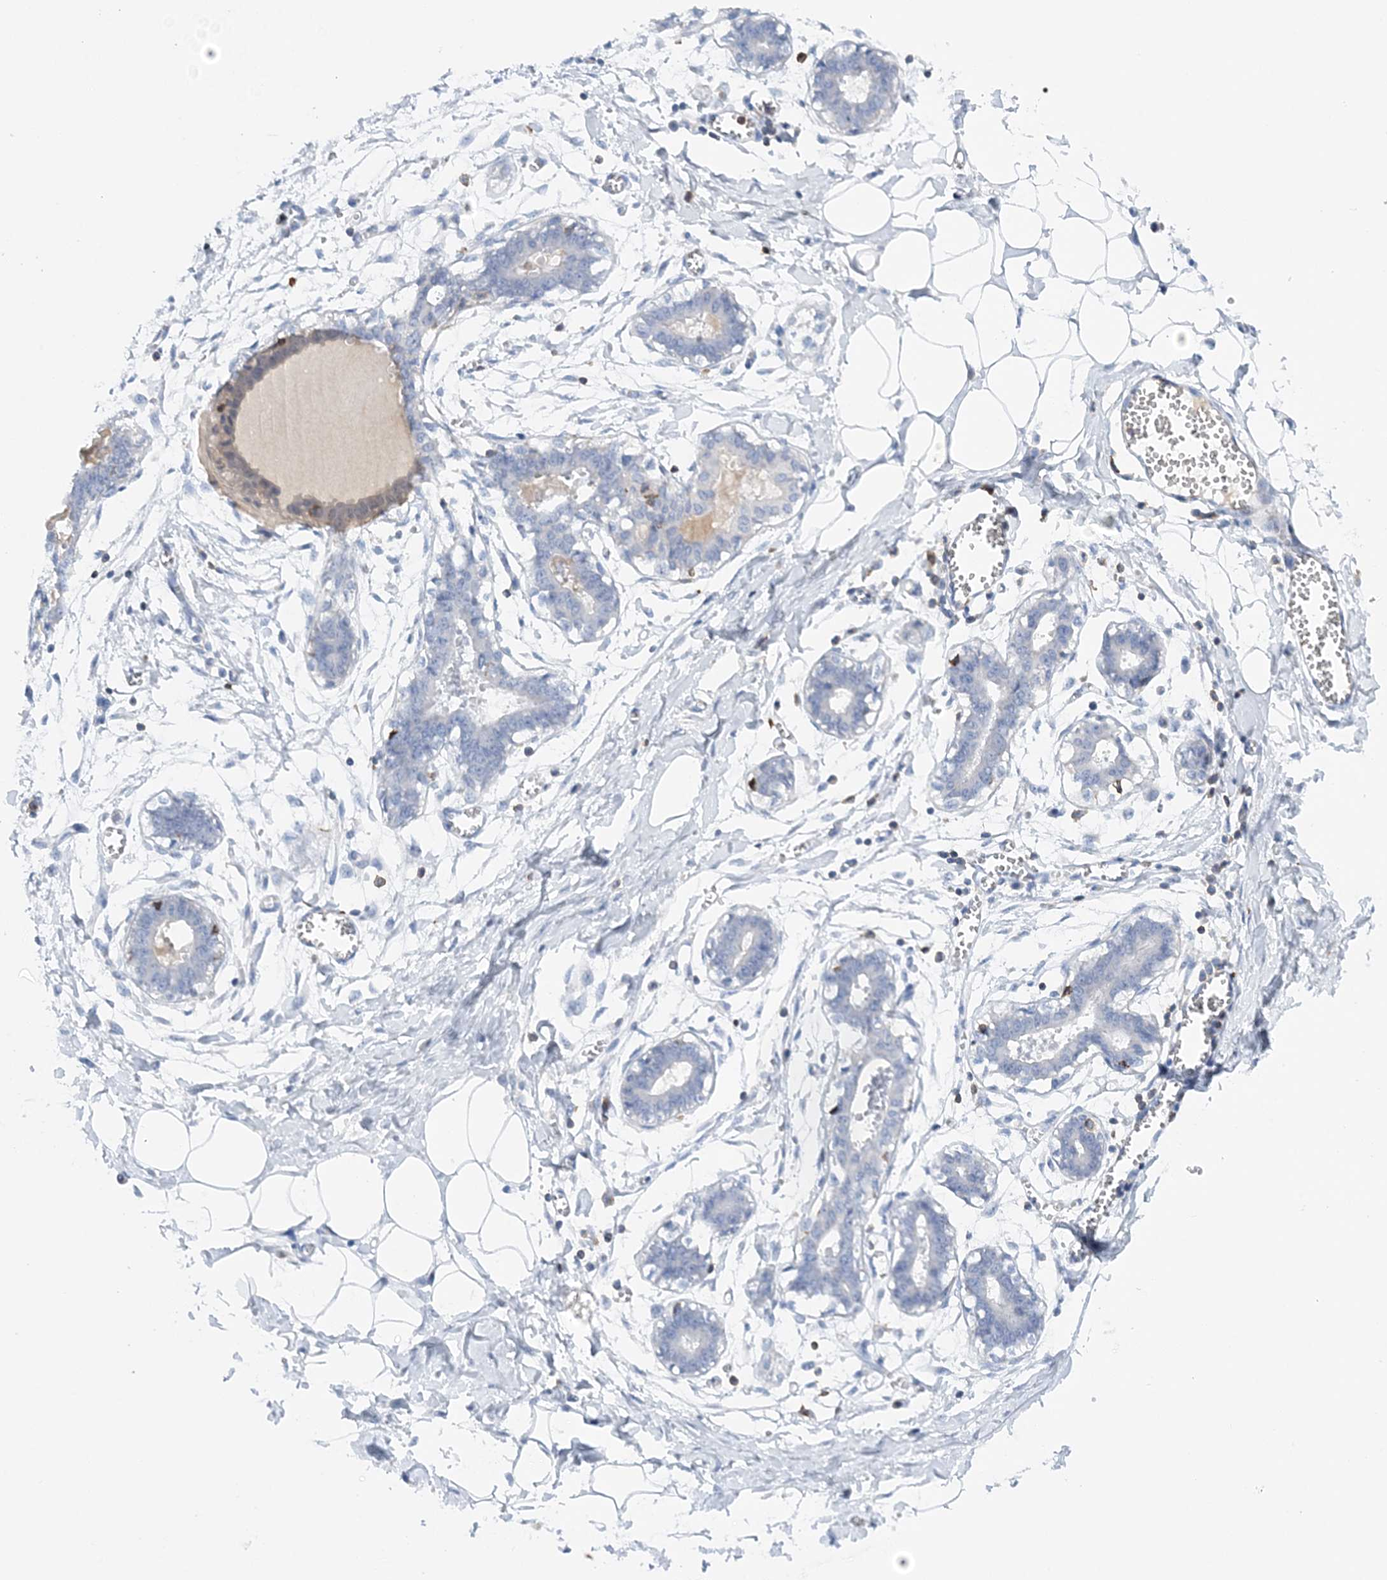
{"staining": {"intensity": "negative", "quantity": "none", "location": "none"}, "tissue": "breast", "cell_type": "Adipocytes", "image_type": "normal", "snomed": [{"axis": "morphology", "description": "Normal tissue, NOS"}, {"axis": "topography", "description": "Breast"}], "caption": "Immunohistochemical staining of benign breast demonstrates no significant staining in adipocytes. Nuclei are stained in blue.", "gene": "PRMT9", "patient": {"sex": "female", "age": 27}}